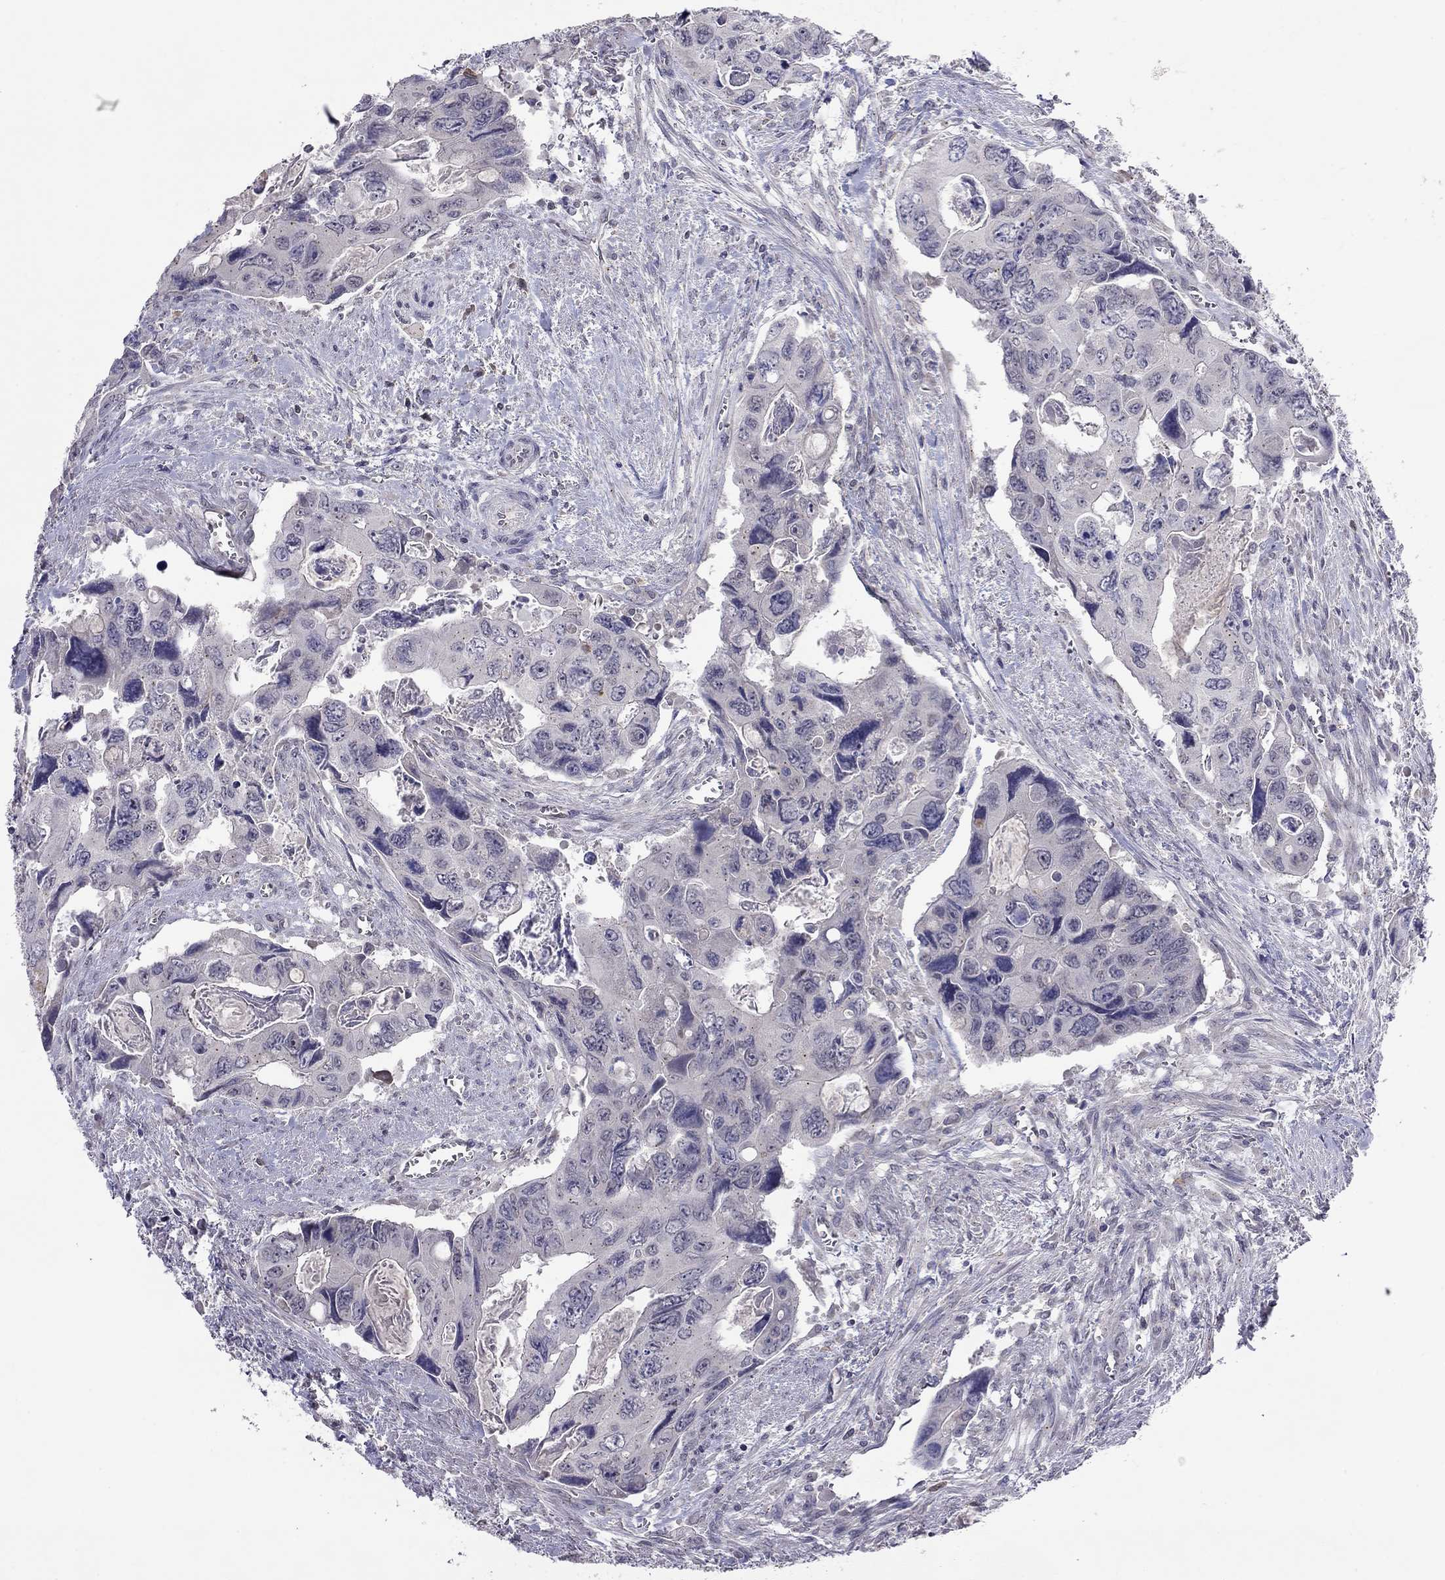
{"staining": {"intensity": "negative", "quantity": "none", "location": "none"}, "tissue": "colorectal cancer", "cell_type": "Tumor cells", "image_type": "cancer", "snomed": [{"axis": "morphology", "description": "Adenocarcinoma, NOS"}, {"axis": "topography", "description": "Rectum"}], "caption": "High power microscopy photomicrograph of an immunohistochemistry image of colorectal adenocarcinoma, revealing no significant staining in tumor cells.", "gene": "WNK3", "patient": {"sex": "male", "age": 62}}